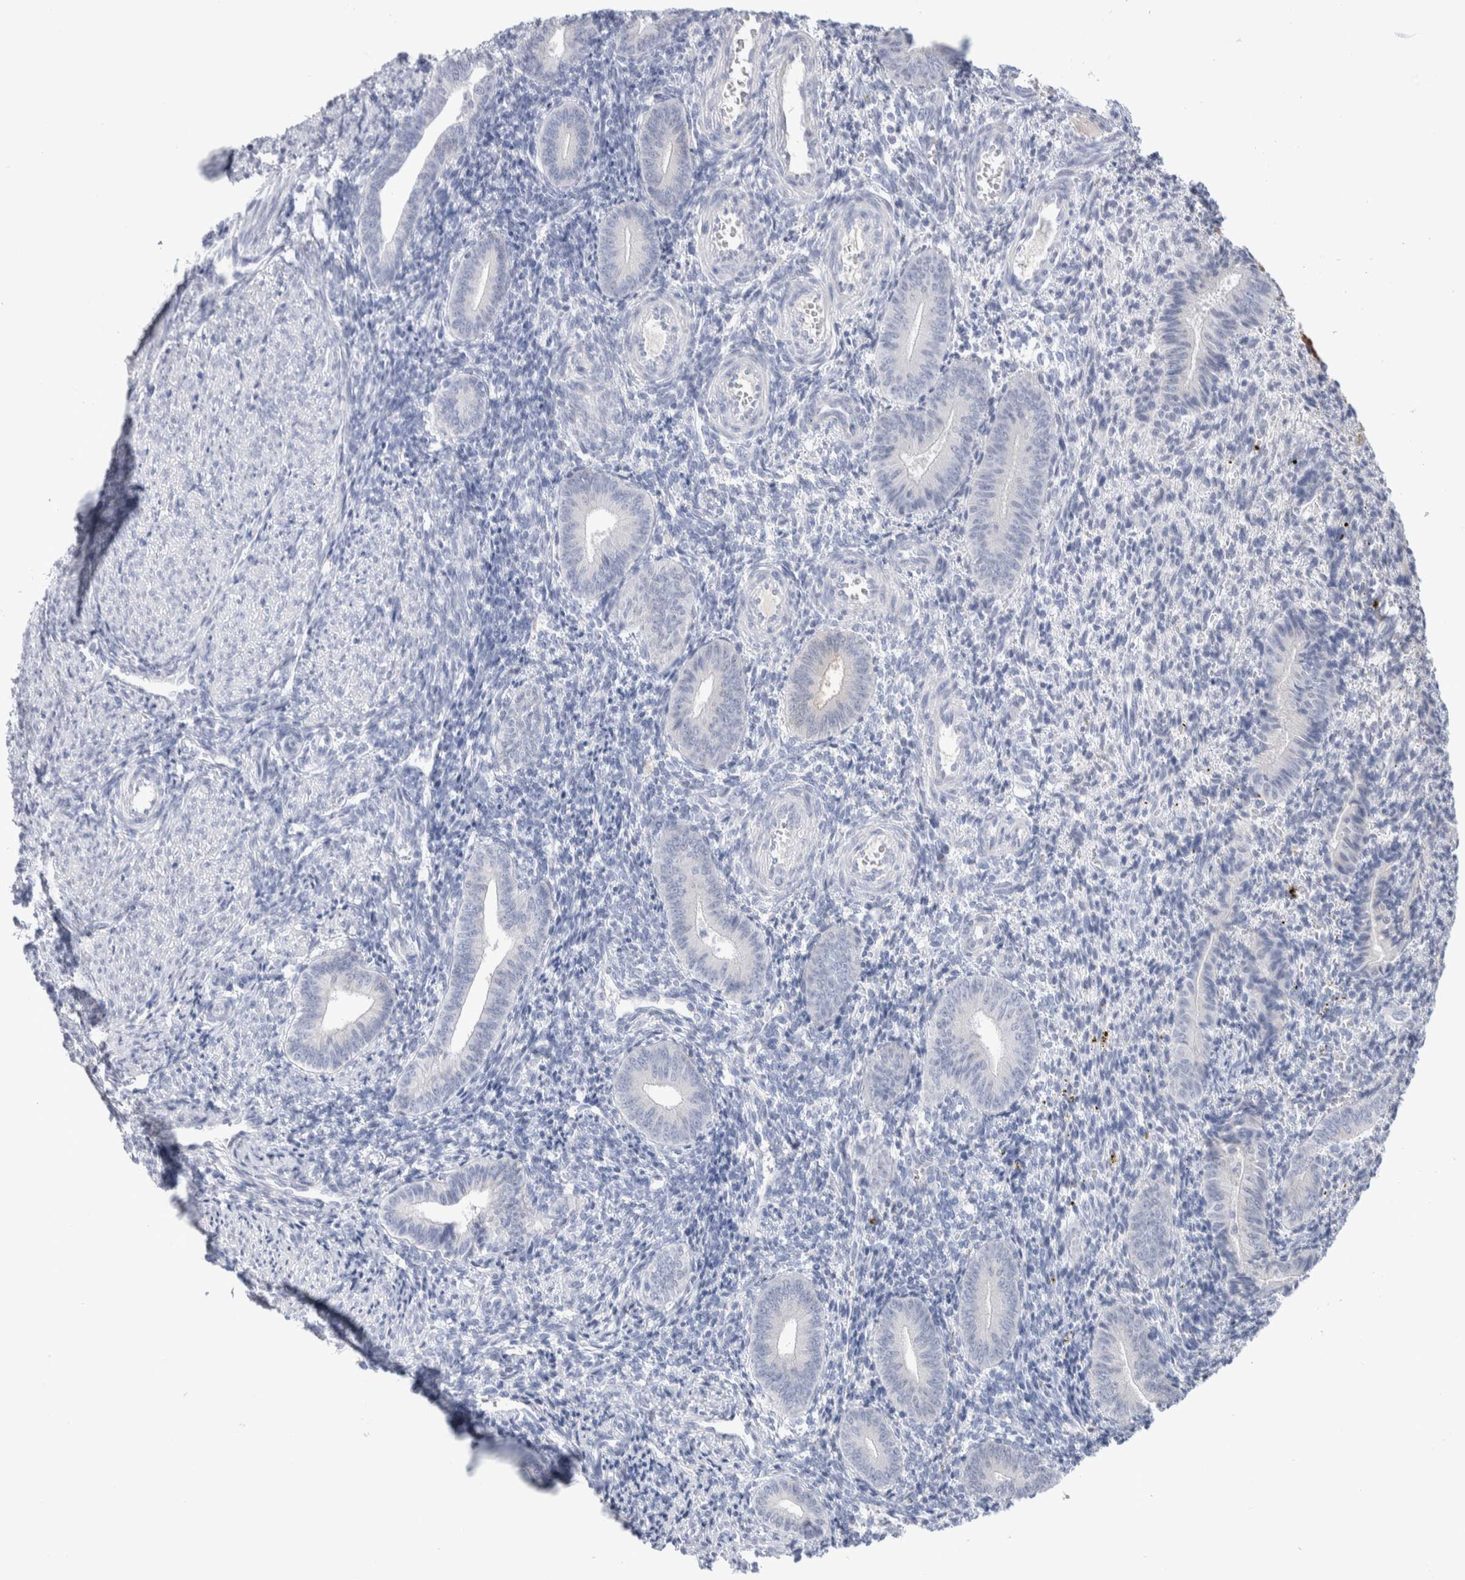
{"staining": {"intensity": "negative", "quantity": "none", "location": "none"}, "tissue": "endometrium", "cell_type": "Cells in endometrial stroma", "image_type": "normal", "snomed": [{"axis": "morphology", "description": "Normal tissue, NOS"}, {"axis": "topography", "description": "Uterus"}, {"axis": "topography", "description": "Endometrium"}], "caption": "Image shows no significant protein staining in cells in endometrial stroma of benign endometrium. Brightfield microscopy of immunohistochemistry stained with DAB (3,3'-diaminobenzidine) (brown) and hematoxylin (blue), captured at high magnification.", "gene": "GDA", "patient": {"sex": "female", "age": 33}}